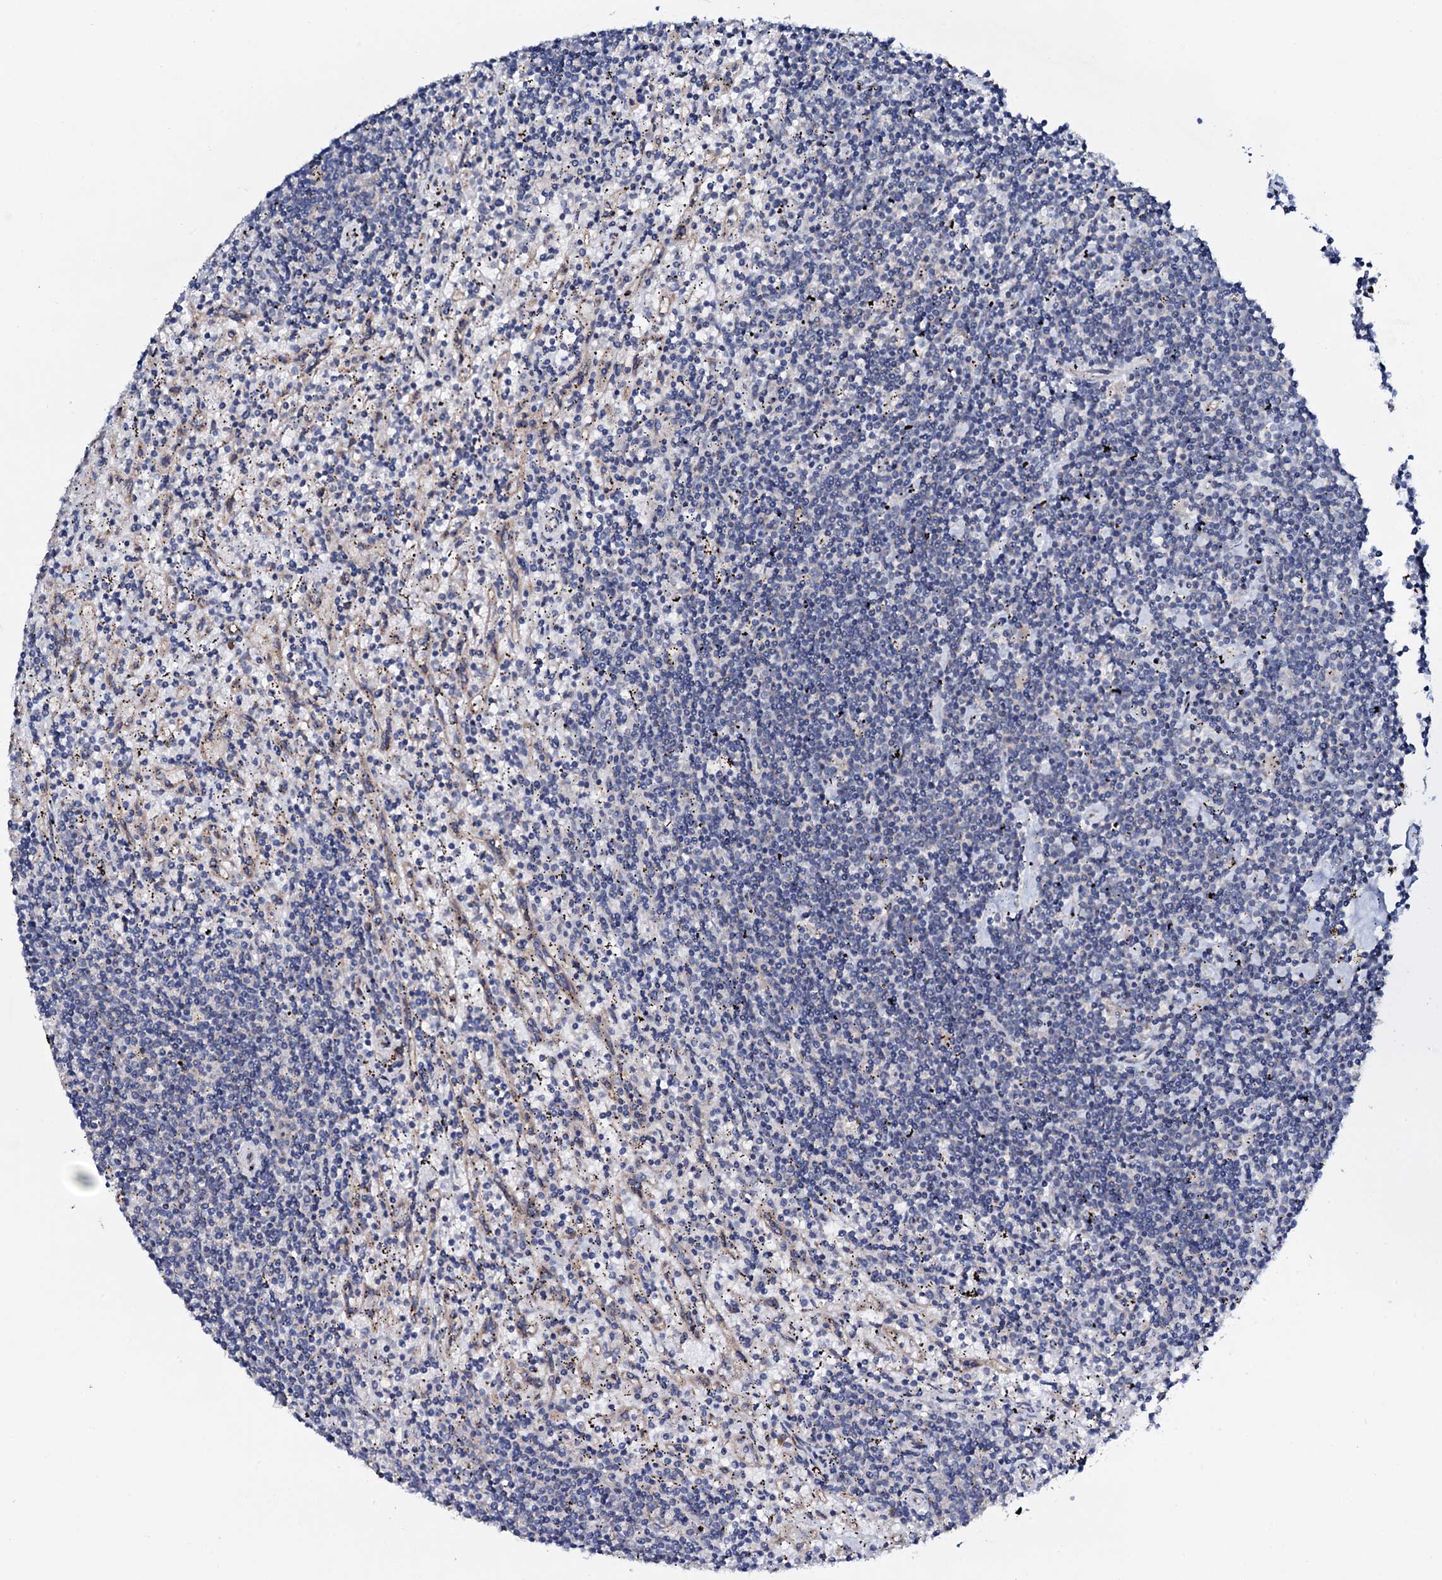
{"staining": {"intensity": "negative", "quantity": "none", "location": "none"}, "tissue": "lymphoma", "cell_type": "Tumor cells", "image_type": "cancer", "snomed": [{"axis": "morphology", "description": "Malignant lymphoma, non-Hodgkin's type, Low grade"}, {"axis": "topography", "description": "Spleen"}], "caption": "Tumor cells show no significant expression in low-grade malignant lymphoma, non-Hodgkin's type. Brightfield microscopy of immunohistochemistry (IHC) stained with DAB (brown) and hematoxylin (blue), captured at high magnification.", "gene": "STARD13", "patient": {"sex": "male", "age": 76}}